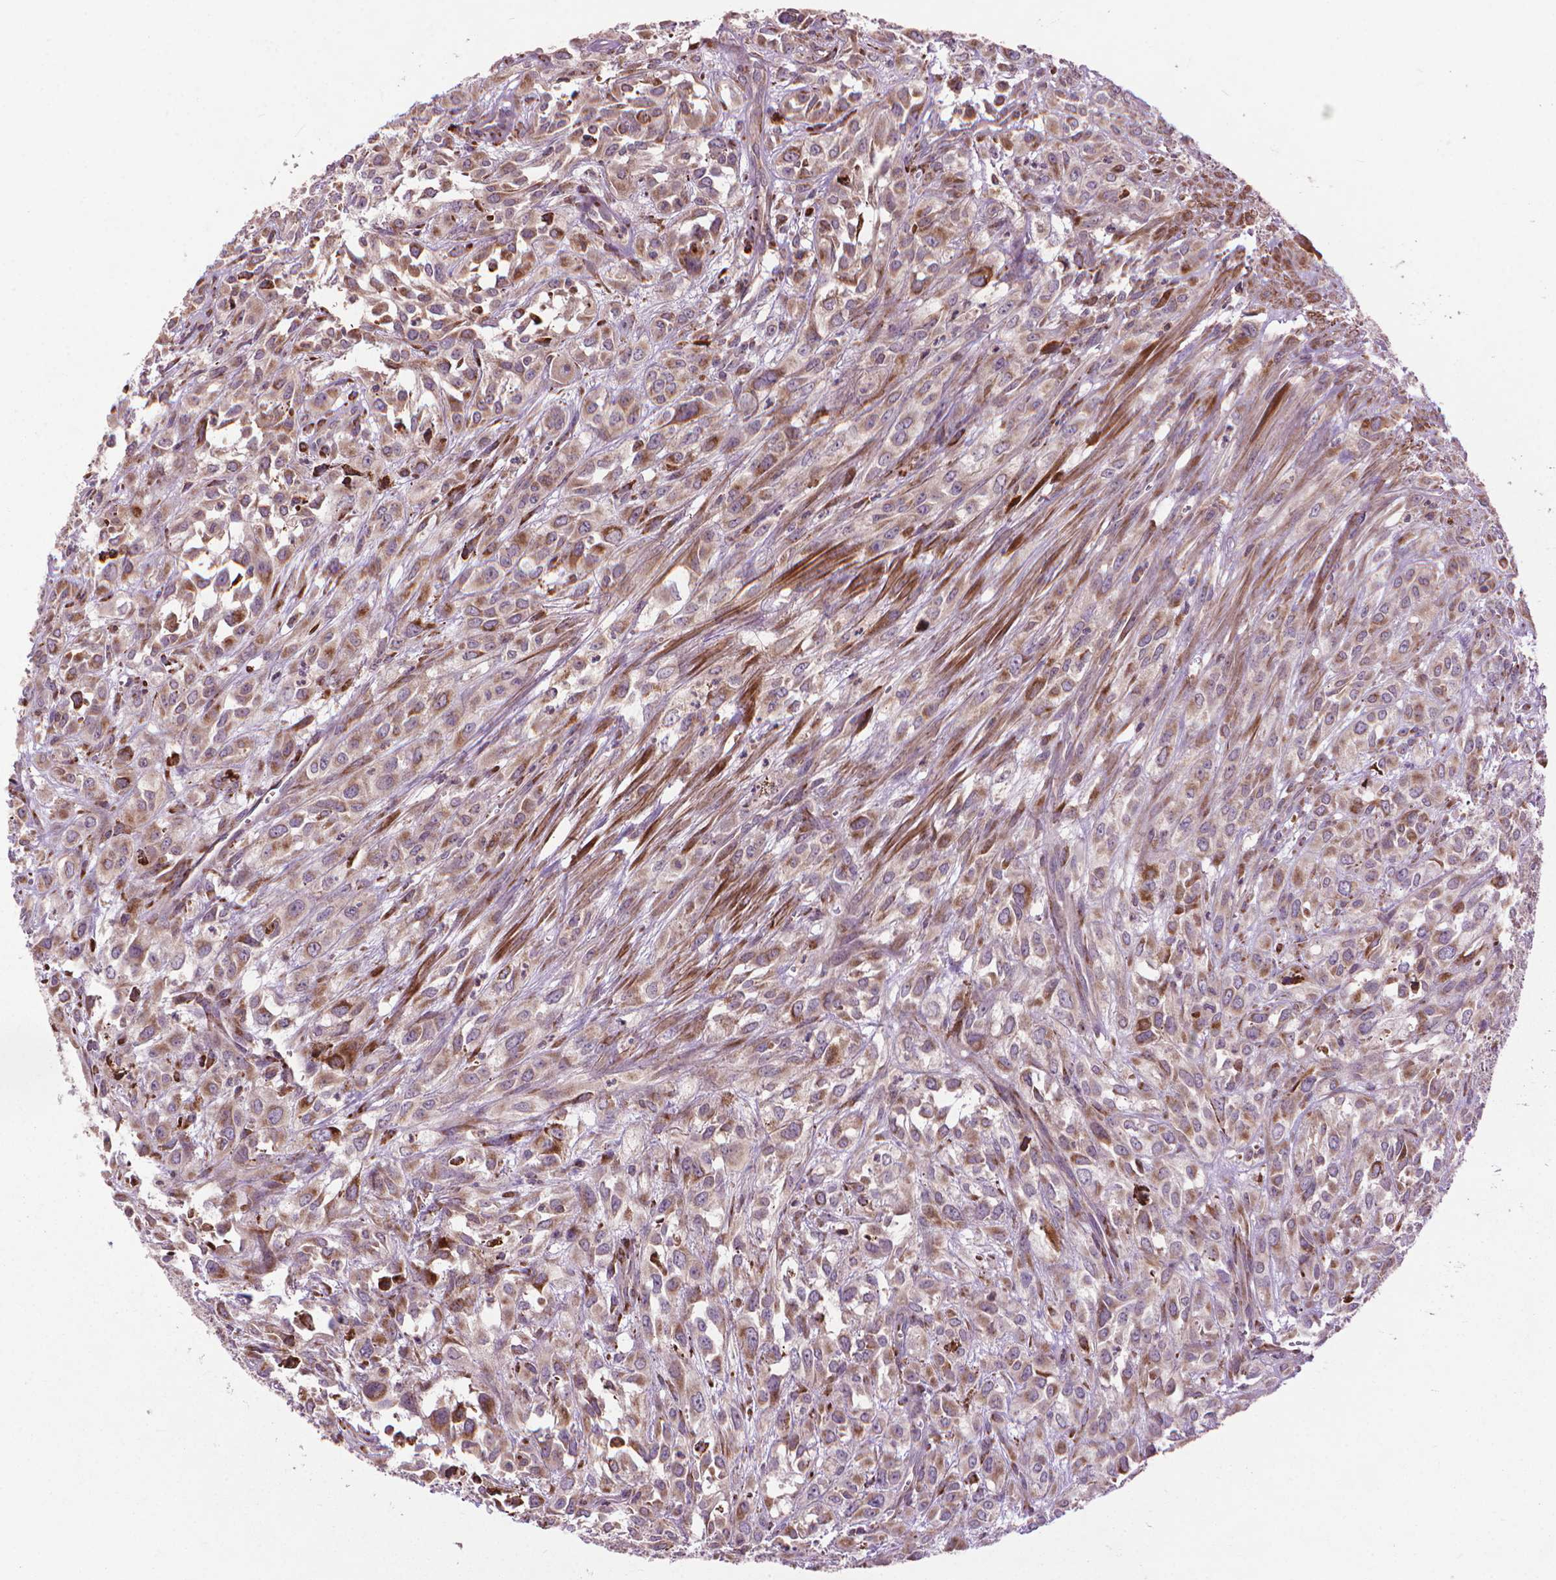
{"staining": {"intensity": "moderate", "quantity": ">75%", "location": "cytoplasmic/membranous"}, "tissue": "urothelial cancer", "cell_type": "Tumor cells", "image_type": "cancer", "snomed": [{"axis": "morphology", "description": "Urothelial carcinoma, High grade"}, {"axis": "topography", "description": "Urinary bladder"}], "caption": "DAB (3,3'-diaminobenzidine) immunohistochemical staining of human urothelial carcinoma (high-grade) reveals moderate cytoplasmic/membranous protein staining in about >75% of tumor cells. The staining was performed using DAB to visualize the protein expression in brown, while the nuclei were stained in blue with hematoxylin (Magnification: 20x).", "gene": "MYH14", "patient": {"sex": "male", "age": 67}}